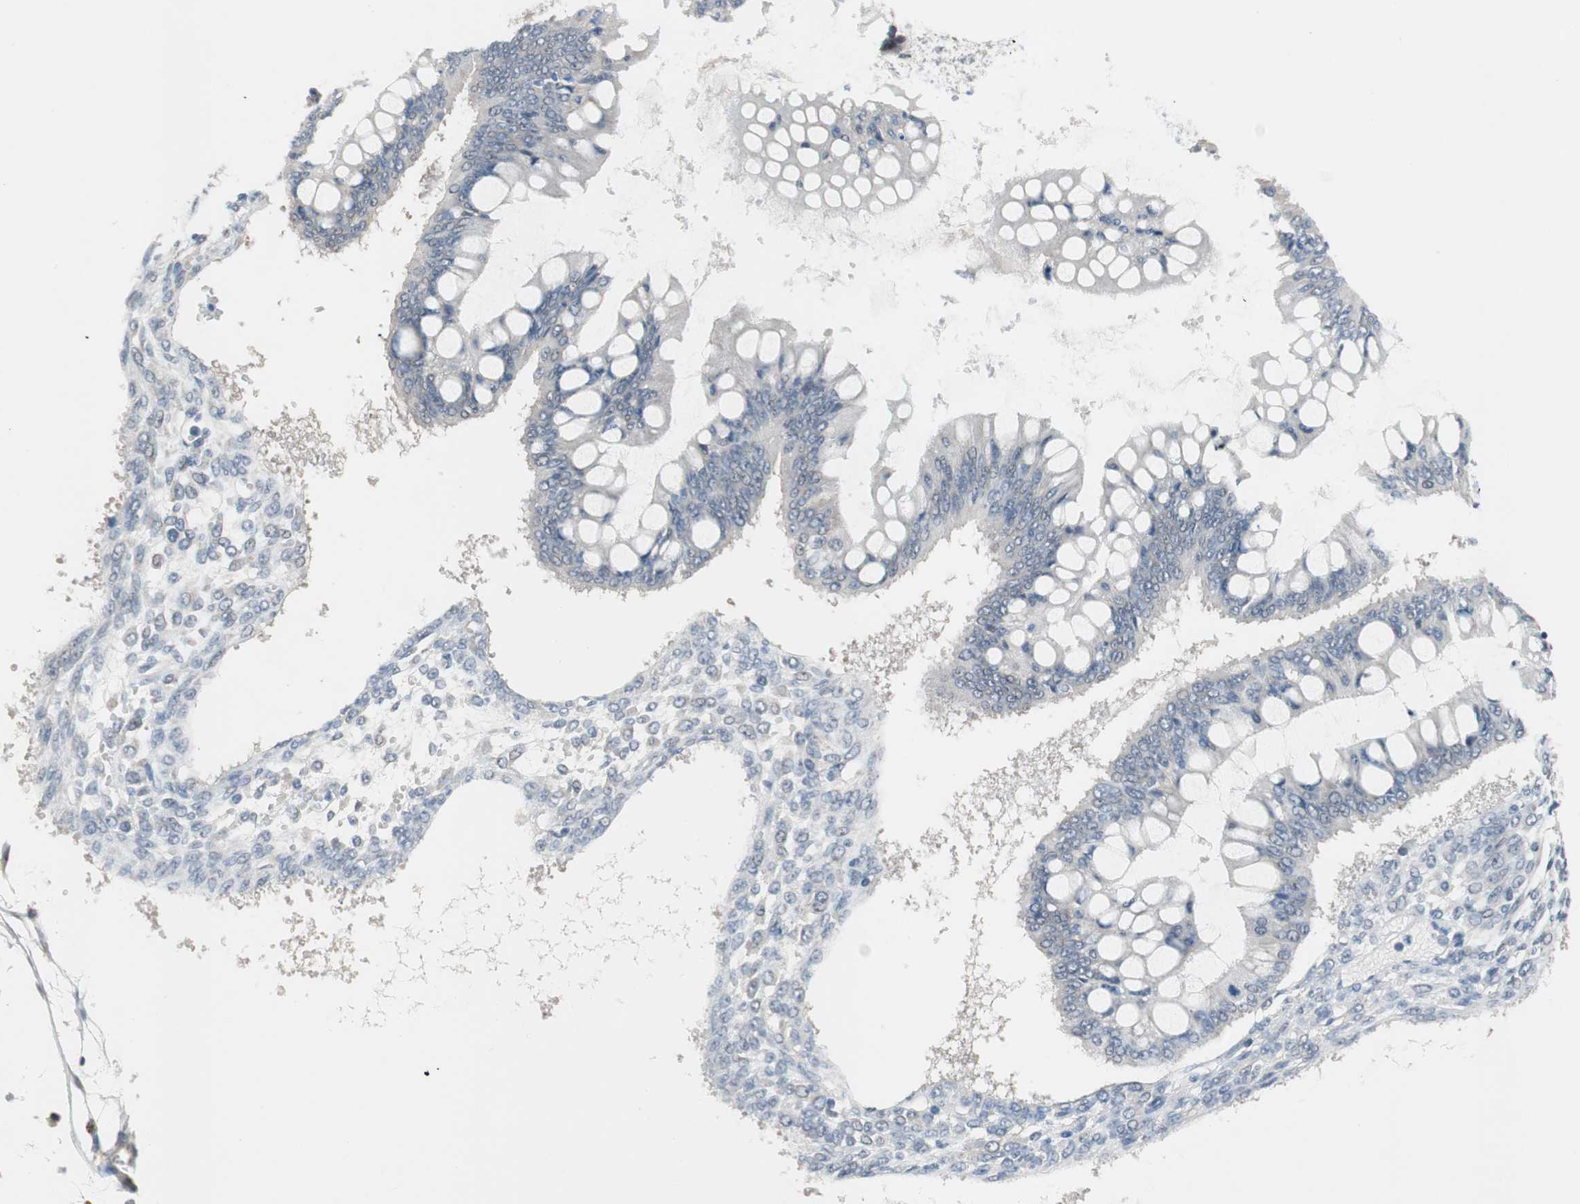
{"staining": {"intensity": "negative", "quantity": "none", "location": "none"}, "tissue": "ovarian cancer", "cell_type": "Tumor cells", "image_type": "cancer", "snomed": [{"axis": "morphology", "description": "Cystadenocarcinoma, mucinous, NOS"}, {"axis": "topography", "description": "Ovary"}], "caption": "The histopathology image demonstrates no staining of tumor cells in ovarian cancer.", "gene": "GRHL1", "patient": {"sex": "female", "age": 73}}